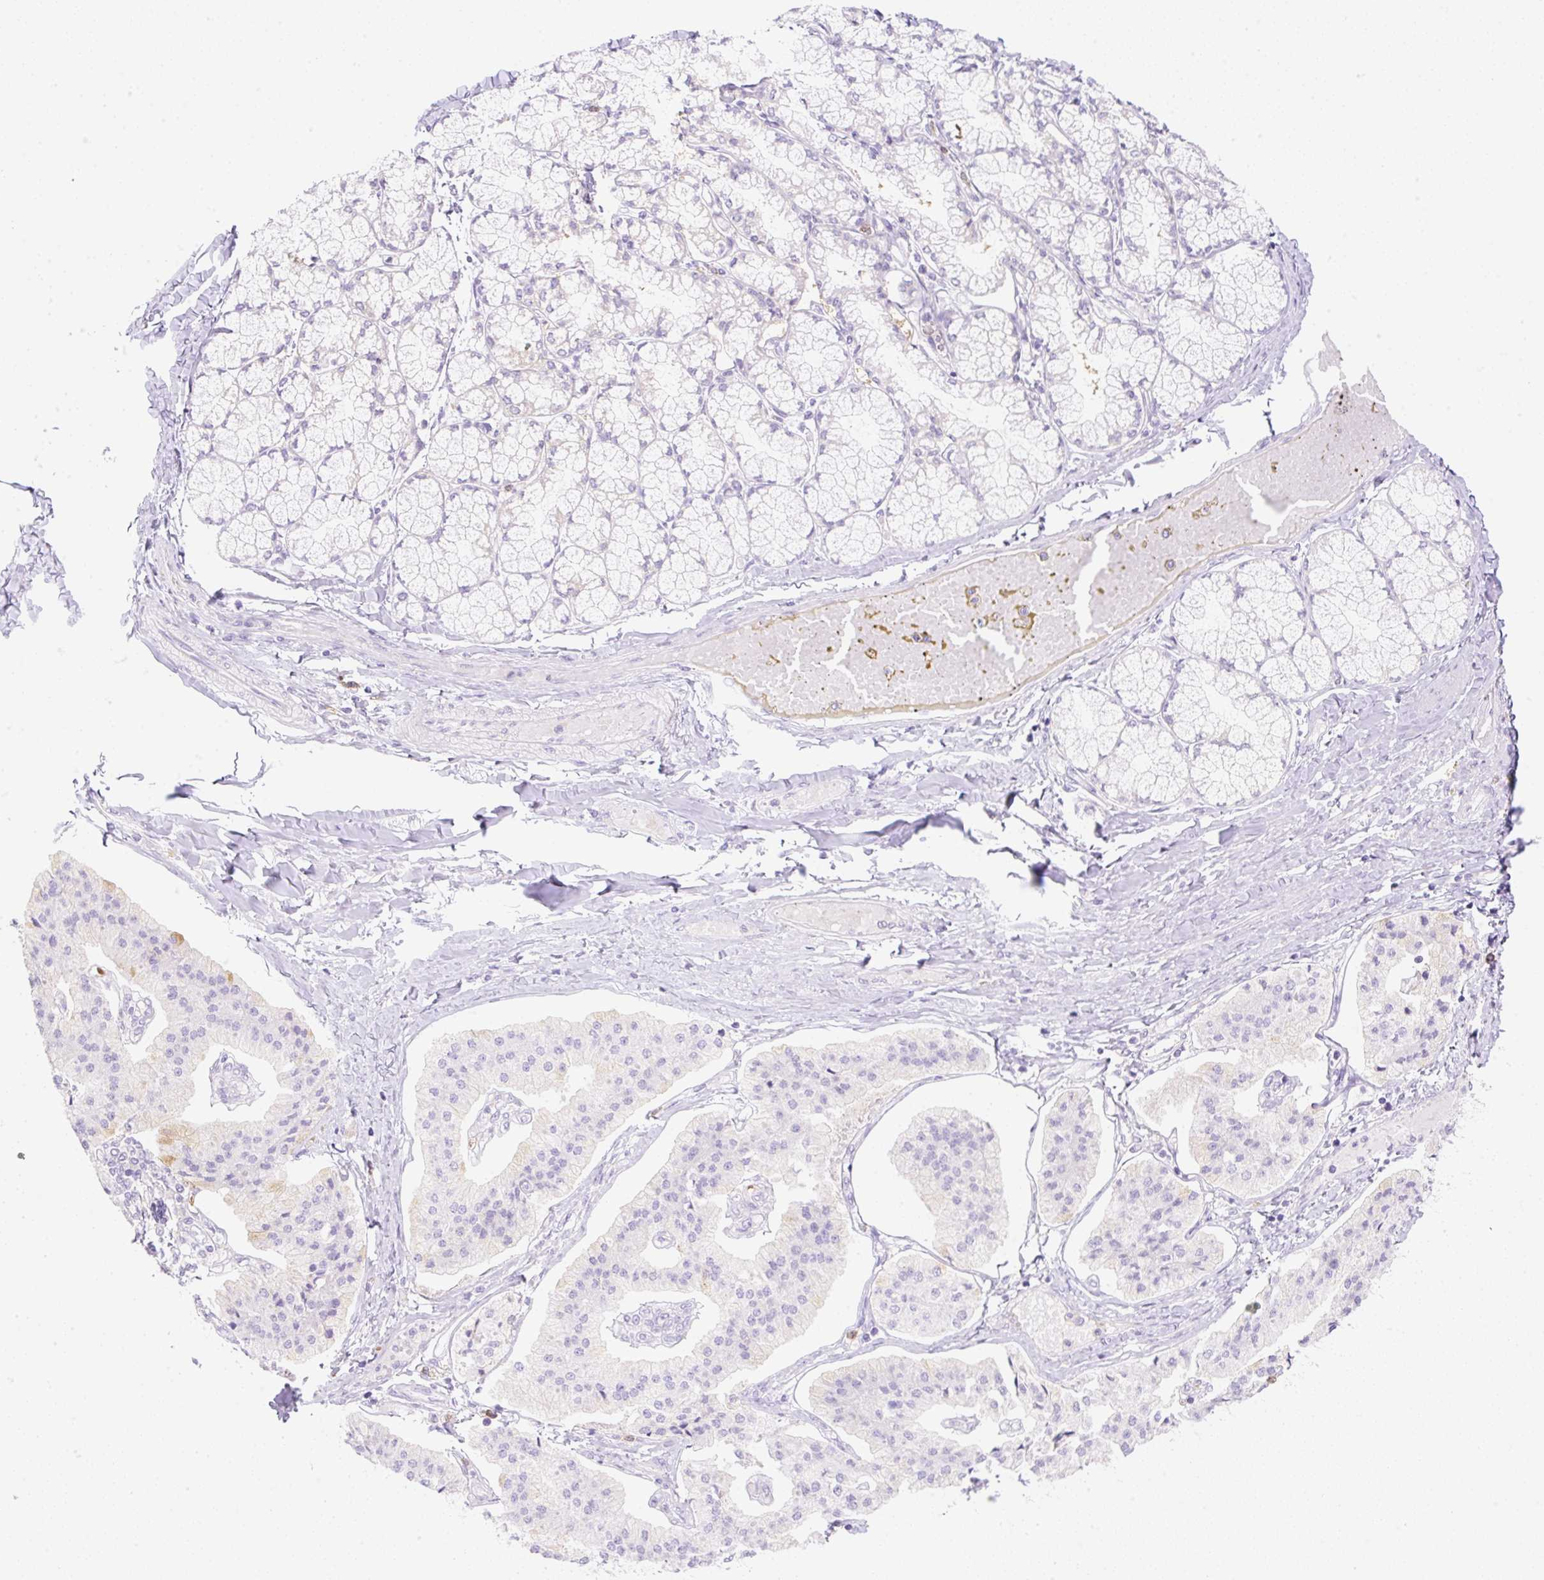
{"staining": {"intensity": "negative", "quantity": "none", "location": "none"}, "tissue": "pancreatic cancer", "cell_type": "Tumor cells", "image_type": "cancer", "snomed": [{"axis": "morphology", "description": "Adenocarcinoma, NOS"}, {"axis": "topography", "description": "Pancreas"}], "caption": "Adenocarcinoma (pancreatic) stained for a protein using IHC shows no positivity tumor cells.", "gene": "DENND5A", "patient": {"sex": "female", "age": 50}}